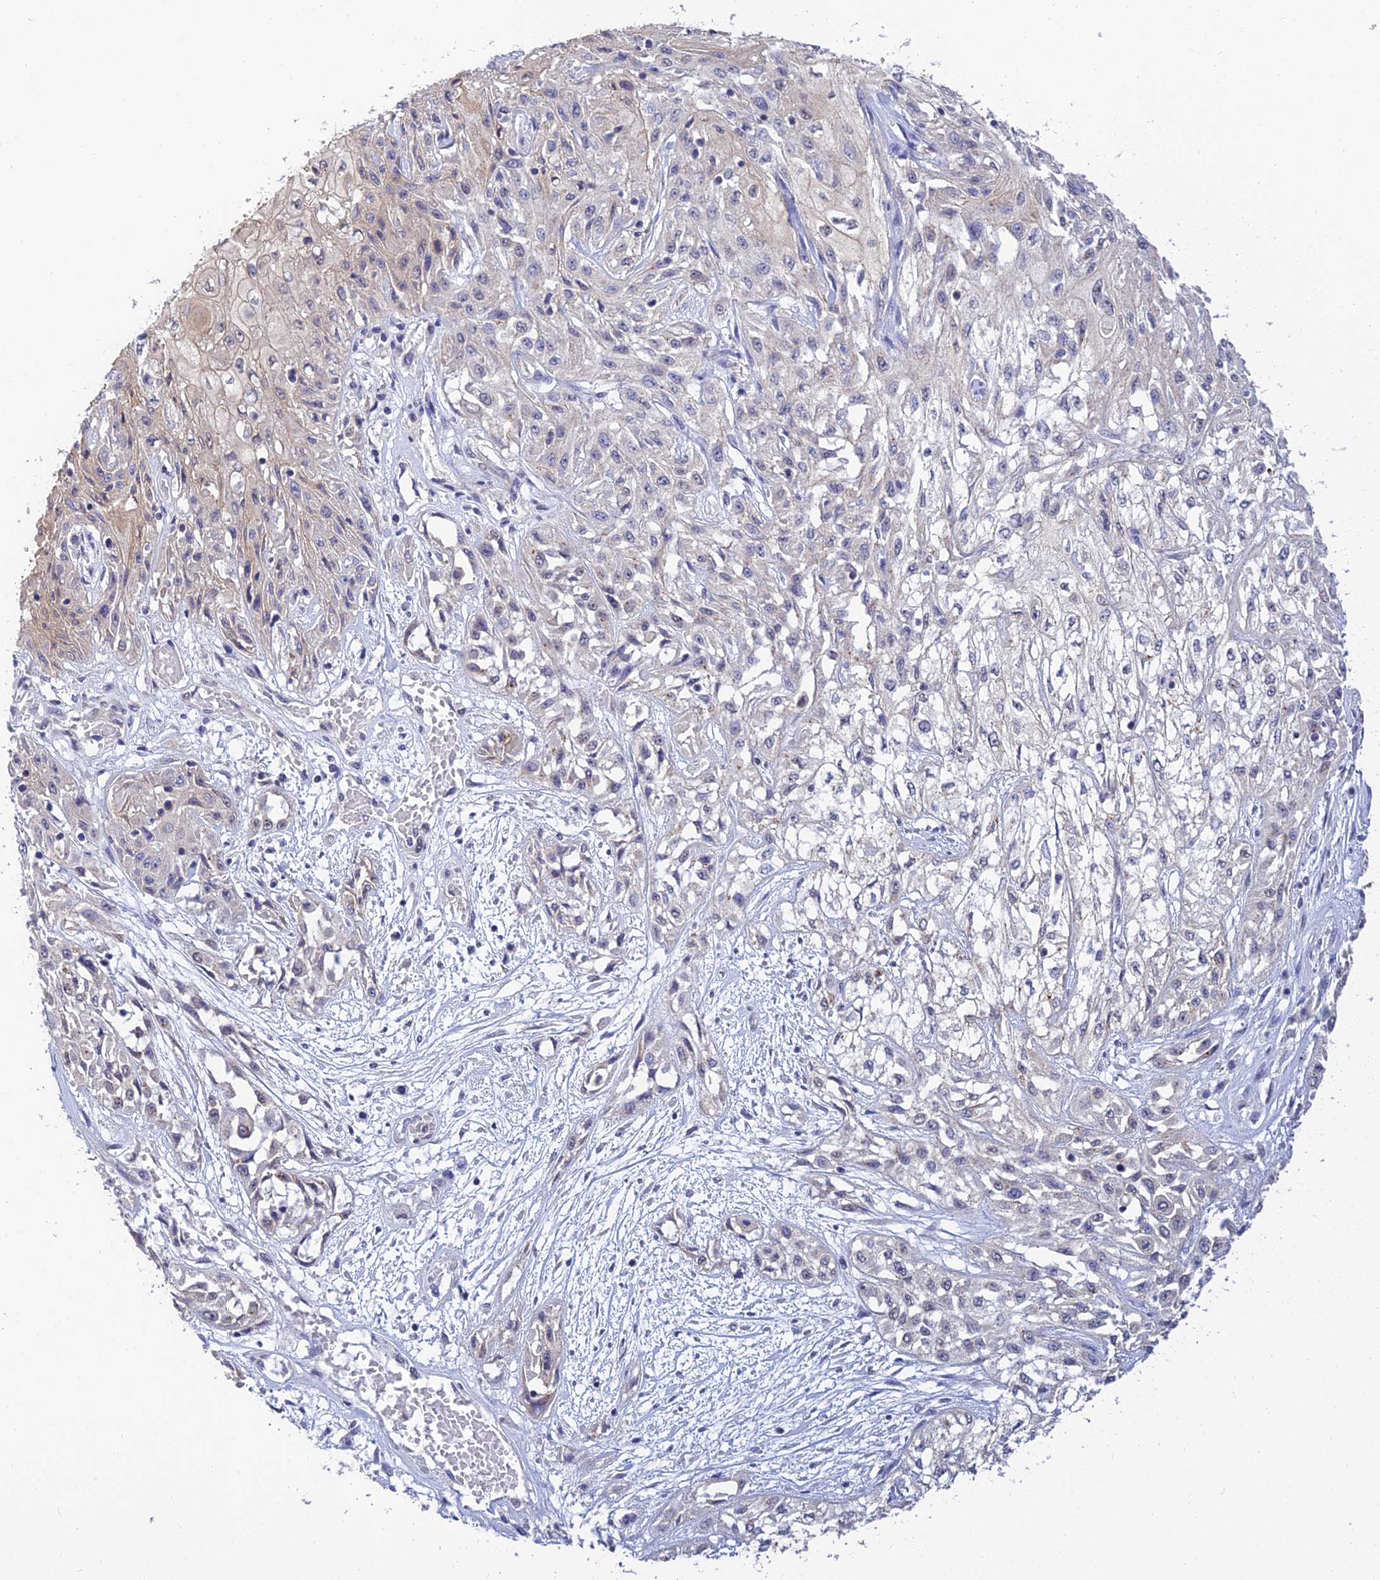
{"staining": {"intensity": "weak", "quantity": "<25%", "location": "cytoplasmic/membranous"}, "tissue": "skin cancer", "cell_type": "Tumor cells", "image_type": "cancer", "snomed": [{"axis": "morphology", "description": "Squamous cell carcinoma, NOS"}, {"axis": "morphology", "description": "Squamous cell carcinoma, metastatic, NOS"}, {"axis": "topography", "description": "Skin"}, {"axis": "topography", "description": "Lymph node"}], "caption": "Tumor cells show no significant protein positivity in skin cancer (squamous cell carcinoma).", "gene": "HOXB1", "patient": {"sex": "male", "age": 75}}